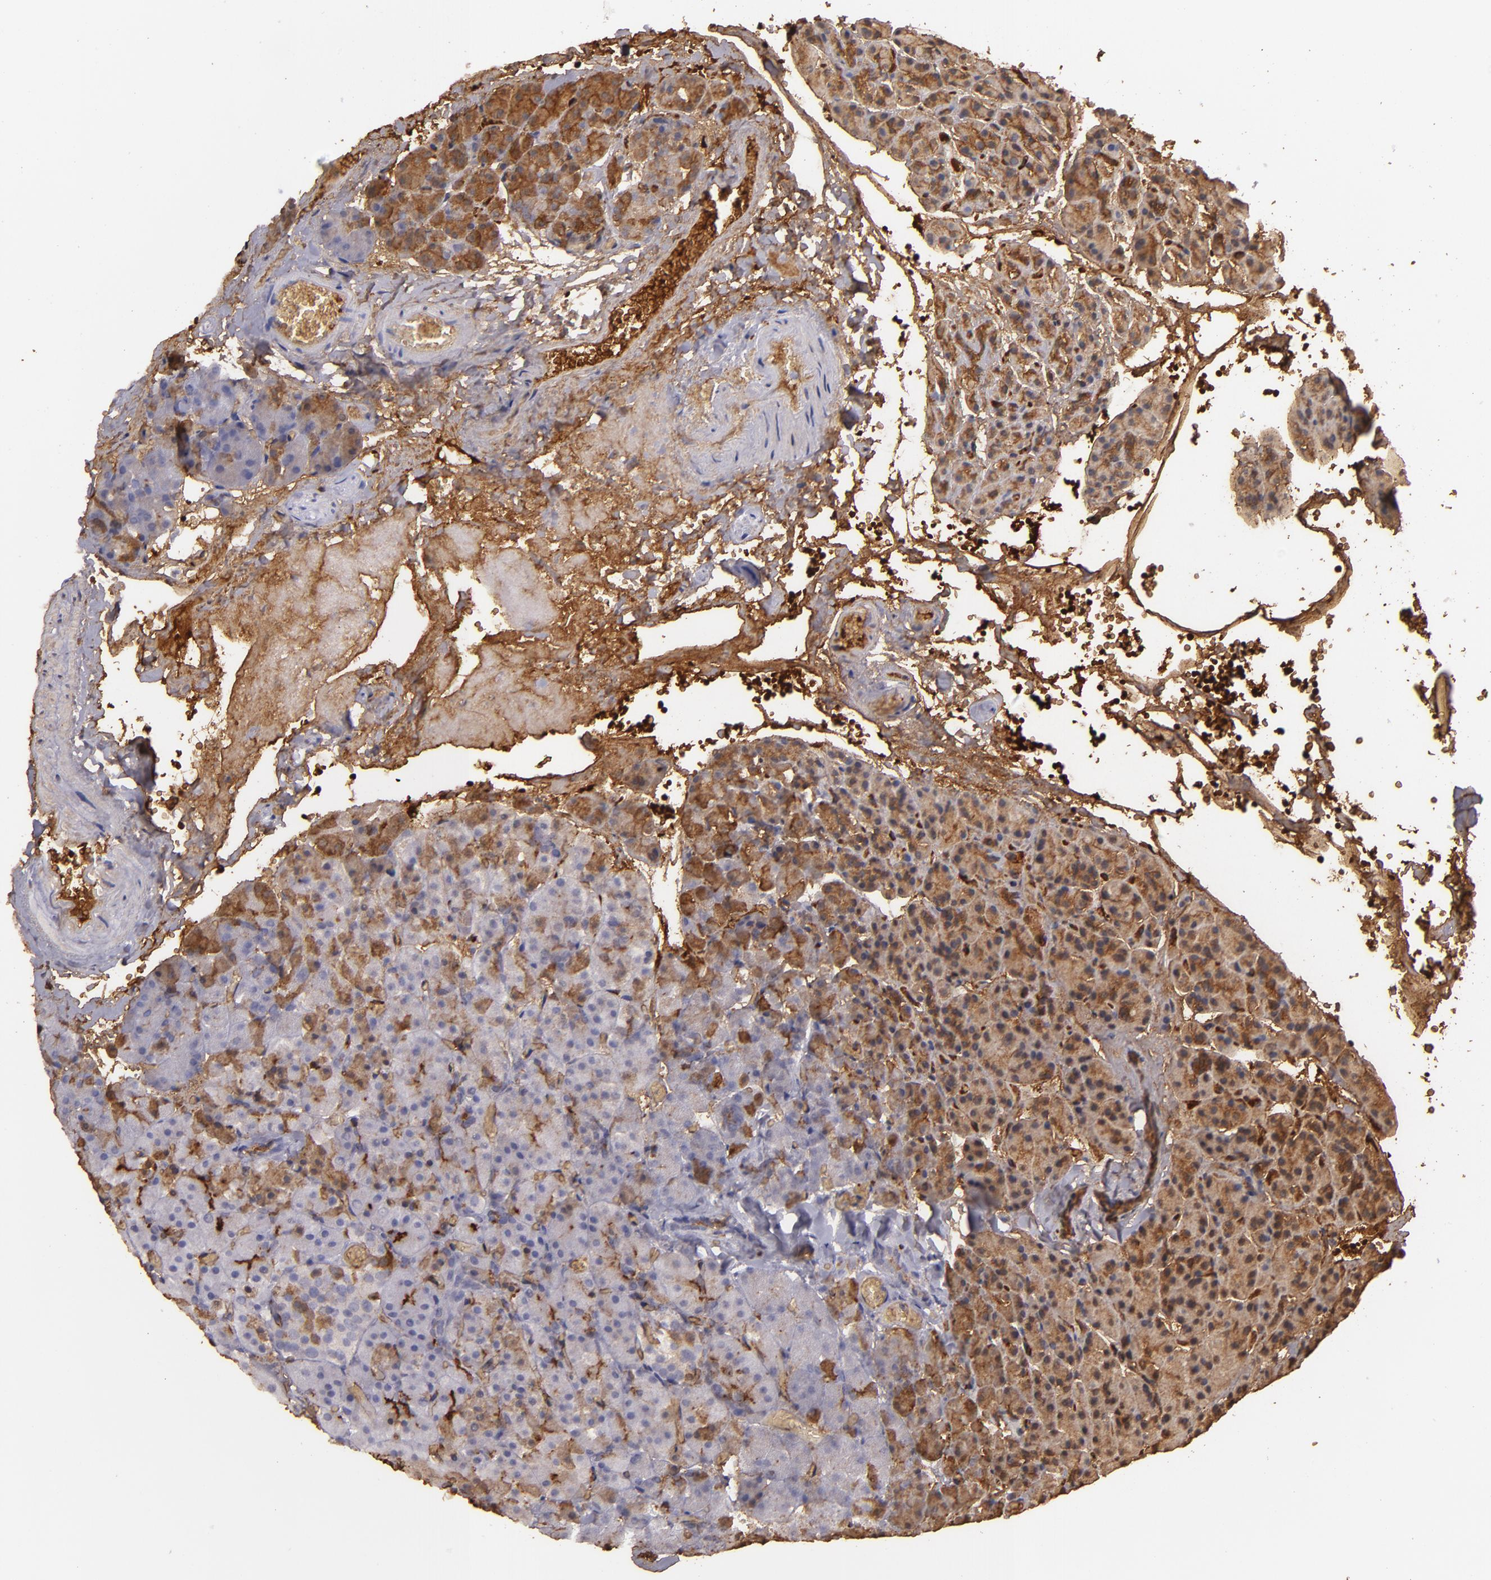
{"staining": {"intensity": "strong", "quantity": "25%-75%", "location": "cytoplasmic/membranous"}, "tissue": "carcinoid", "cell_type": "Tumor cells", "image_type": "cancer", "snomed": [{"axis": "morphology", "description": "Normal tissue, NOS"}, {"axis": "morphology", "description": "Carcinoid, malignant, NOS"}, {"axis": "topography", "description": "Pancreas"}], "caption": "Immunohistochemistry of carcinoid displays high levels of strong cytoplasmic/membranous positivity in approximately 25%-75% of tumor cells.", "gene": "ACE", "patient": {"sex": "female", "age": 35}}